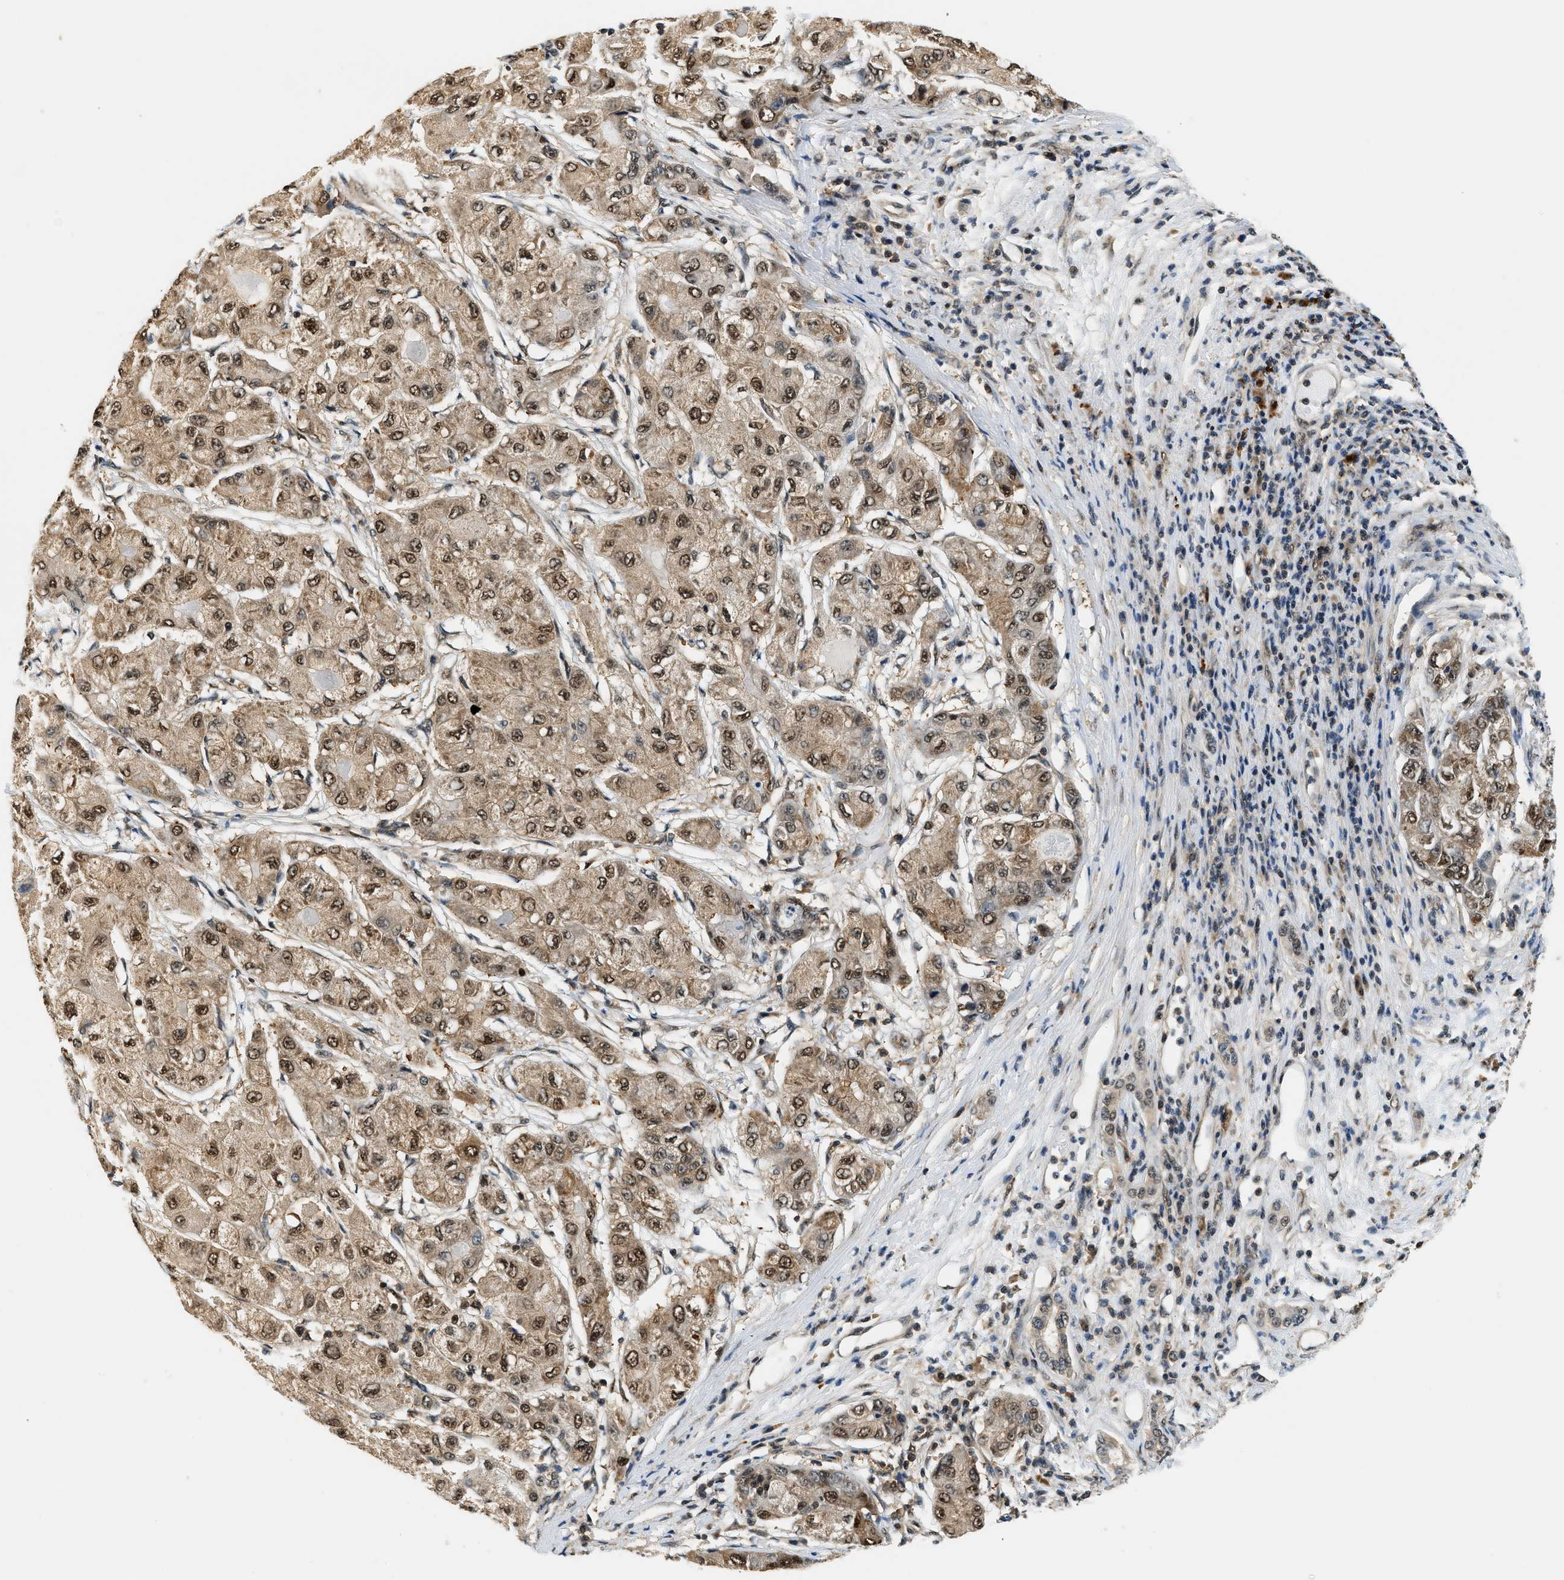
{"staining": {"intensity": "strong", "quantity": ">75%", "location": "cytoplasmic/membranous,nuclear"}, "tissue": "liver cancer", "cell_type": "Tumor cells", "image_type": "cancer", "snomed": [{"axis": "morphology", "description": "Carcinoma, Hepatocellular, NOS"}, {"axis": "topography", "description": "Liver"}], "caption": "There is high levels of strong cytoplasmic/membranous and nuclear staining in tumor cells of liver cancer, as demonstrated by immunohistochemical staining (brown color).", "gene": "PSMD3", "patient": {"sex": "male", "age": 80}}